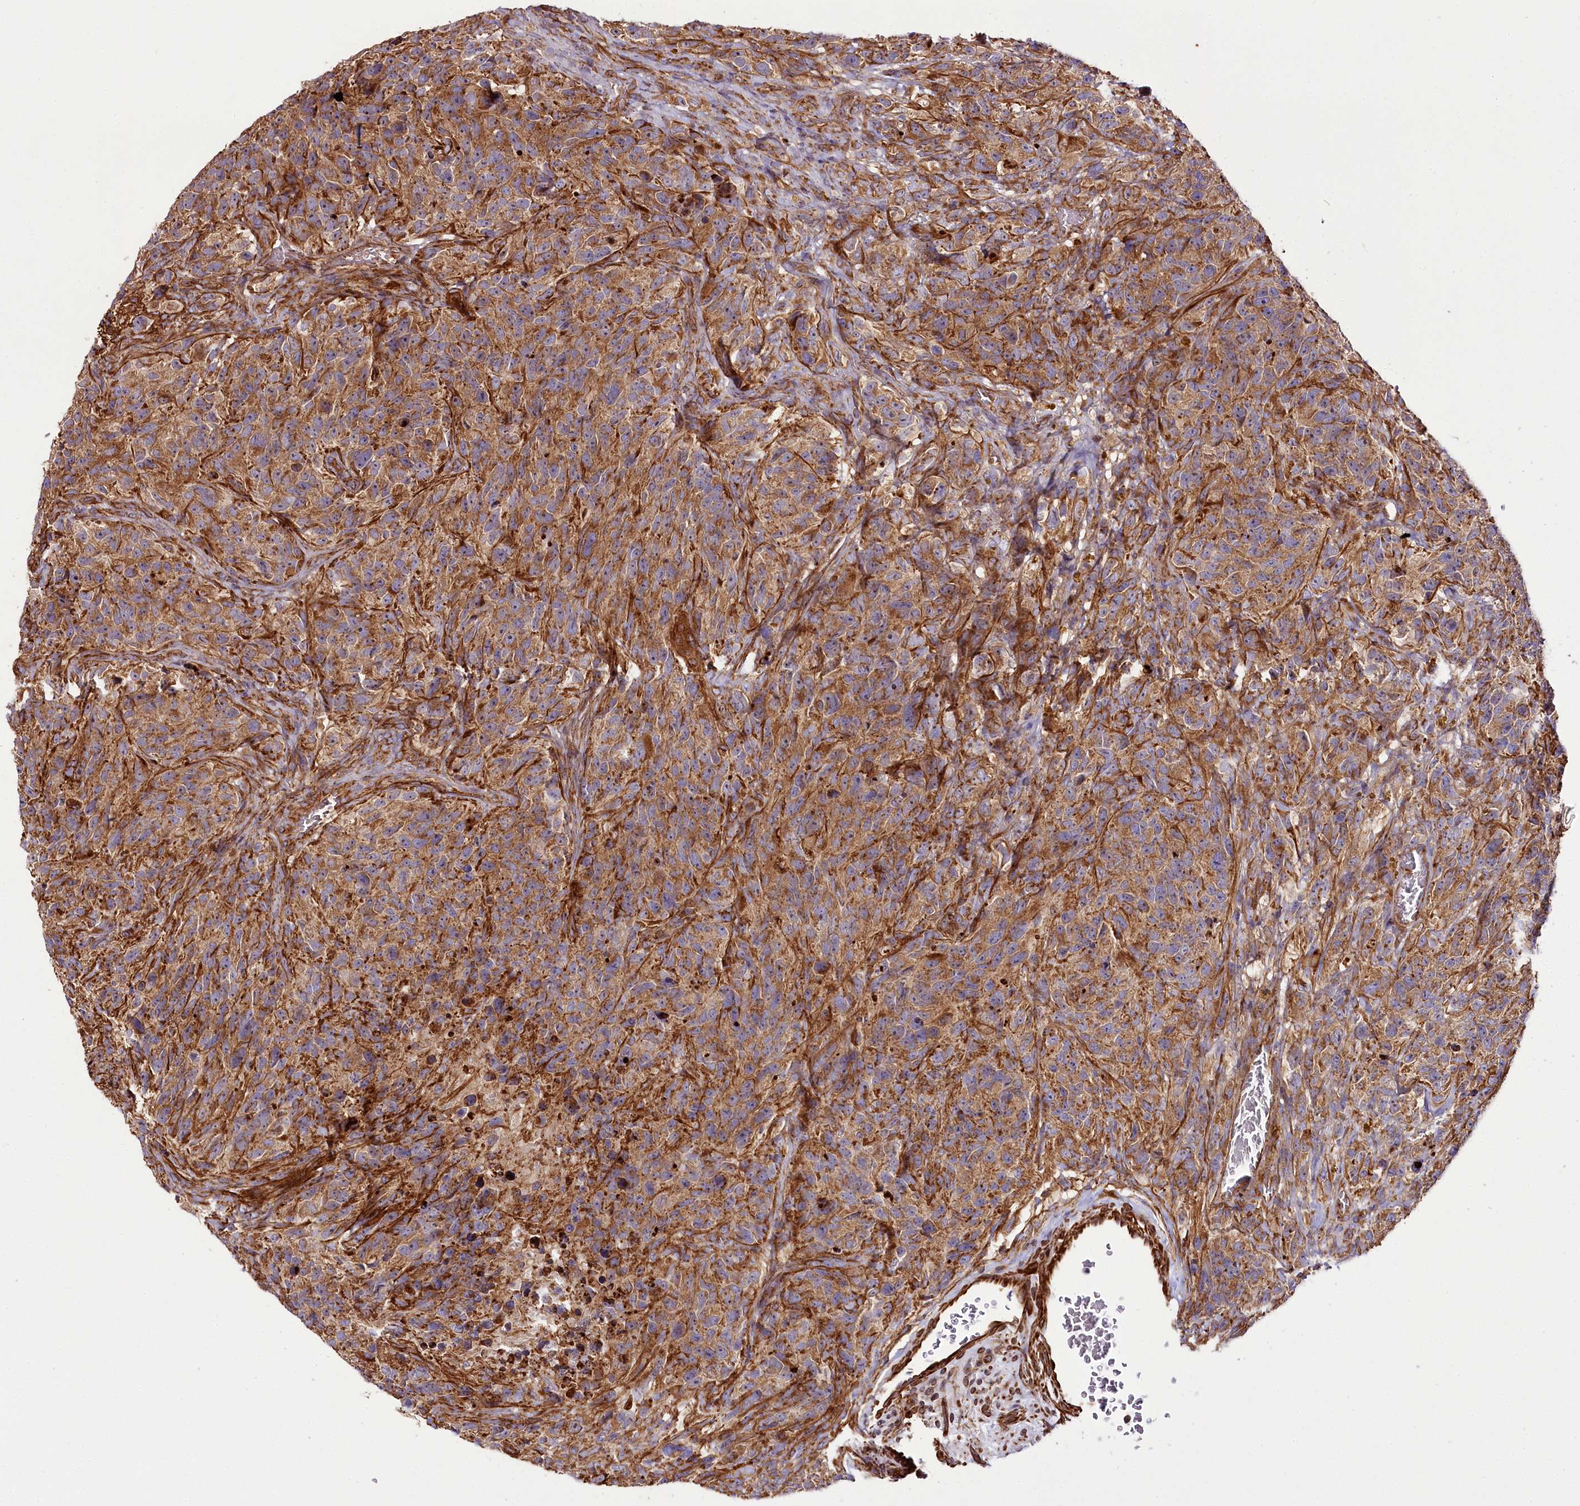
{"staining": {"intensity": "moderate", "quantity": ">75%", "location": "cytoplasmic/membranous"}, "tissue": "glioma", "cell_type": "Tumor cells", "image_type": "cancer", "snomed": [{"axis": "morphology", "description": "Glioma, malignant, High grade"}, {"axis": "topography", "description": "Brain"}], "caption": "High-power microscopy captured an immunohistochemistry (IHC) photomicrograph of malignant glioma (high-grade), revealing moderate cytoplasmic/membranous positivity in approximately >75% of tumor cells. The staining is performed using DAB brown chromogen to label protein expression. The nuclei are counter-stained blue using hematoxylin.", "gene": "THUMPD3", "patient": {"sex": "male", "age": 69}}